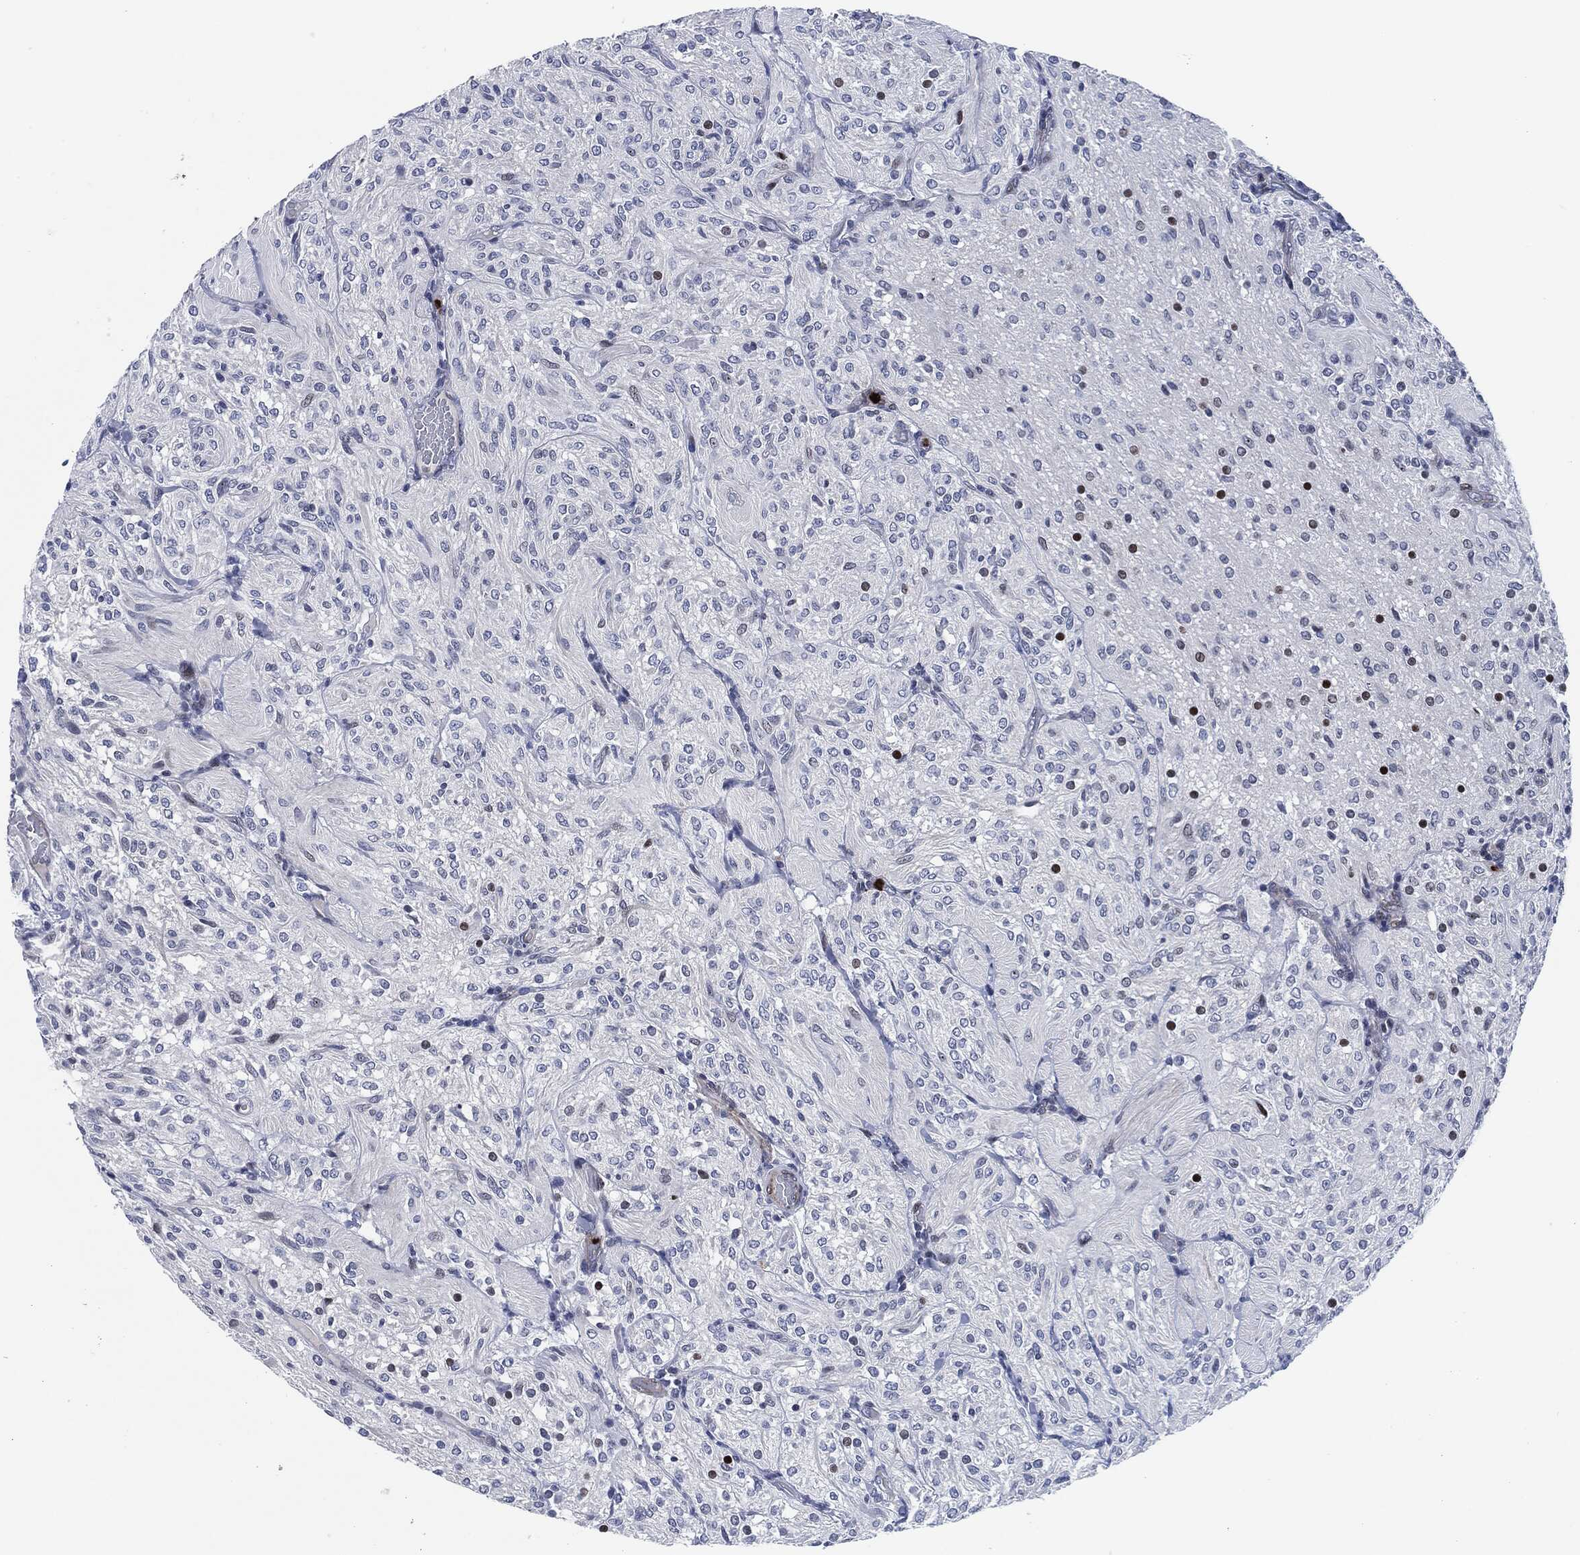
{"staining": {"intensity": "negative", "quantity": "none", "location": "none"}, "tissue": "glioma", "cell_type": "Tumor cells", "image_type": "cancer", "snomed": [{"axis": "morphology", "description": "Glioma, malignant, Low grade"}, {"axis": "topography", "description": "Brain"}], "caption": "IHC image of malignant low-grade glioma stained for a protein (brown), which shows no staining in tumor cells.", "gene": "MPO", "patient": {"sex": "male", "age": 3}}